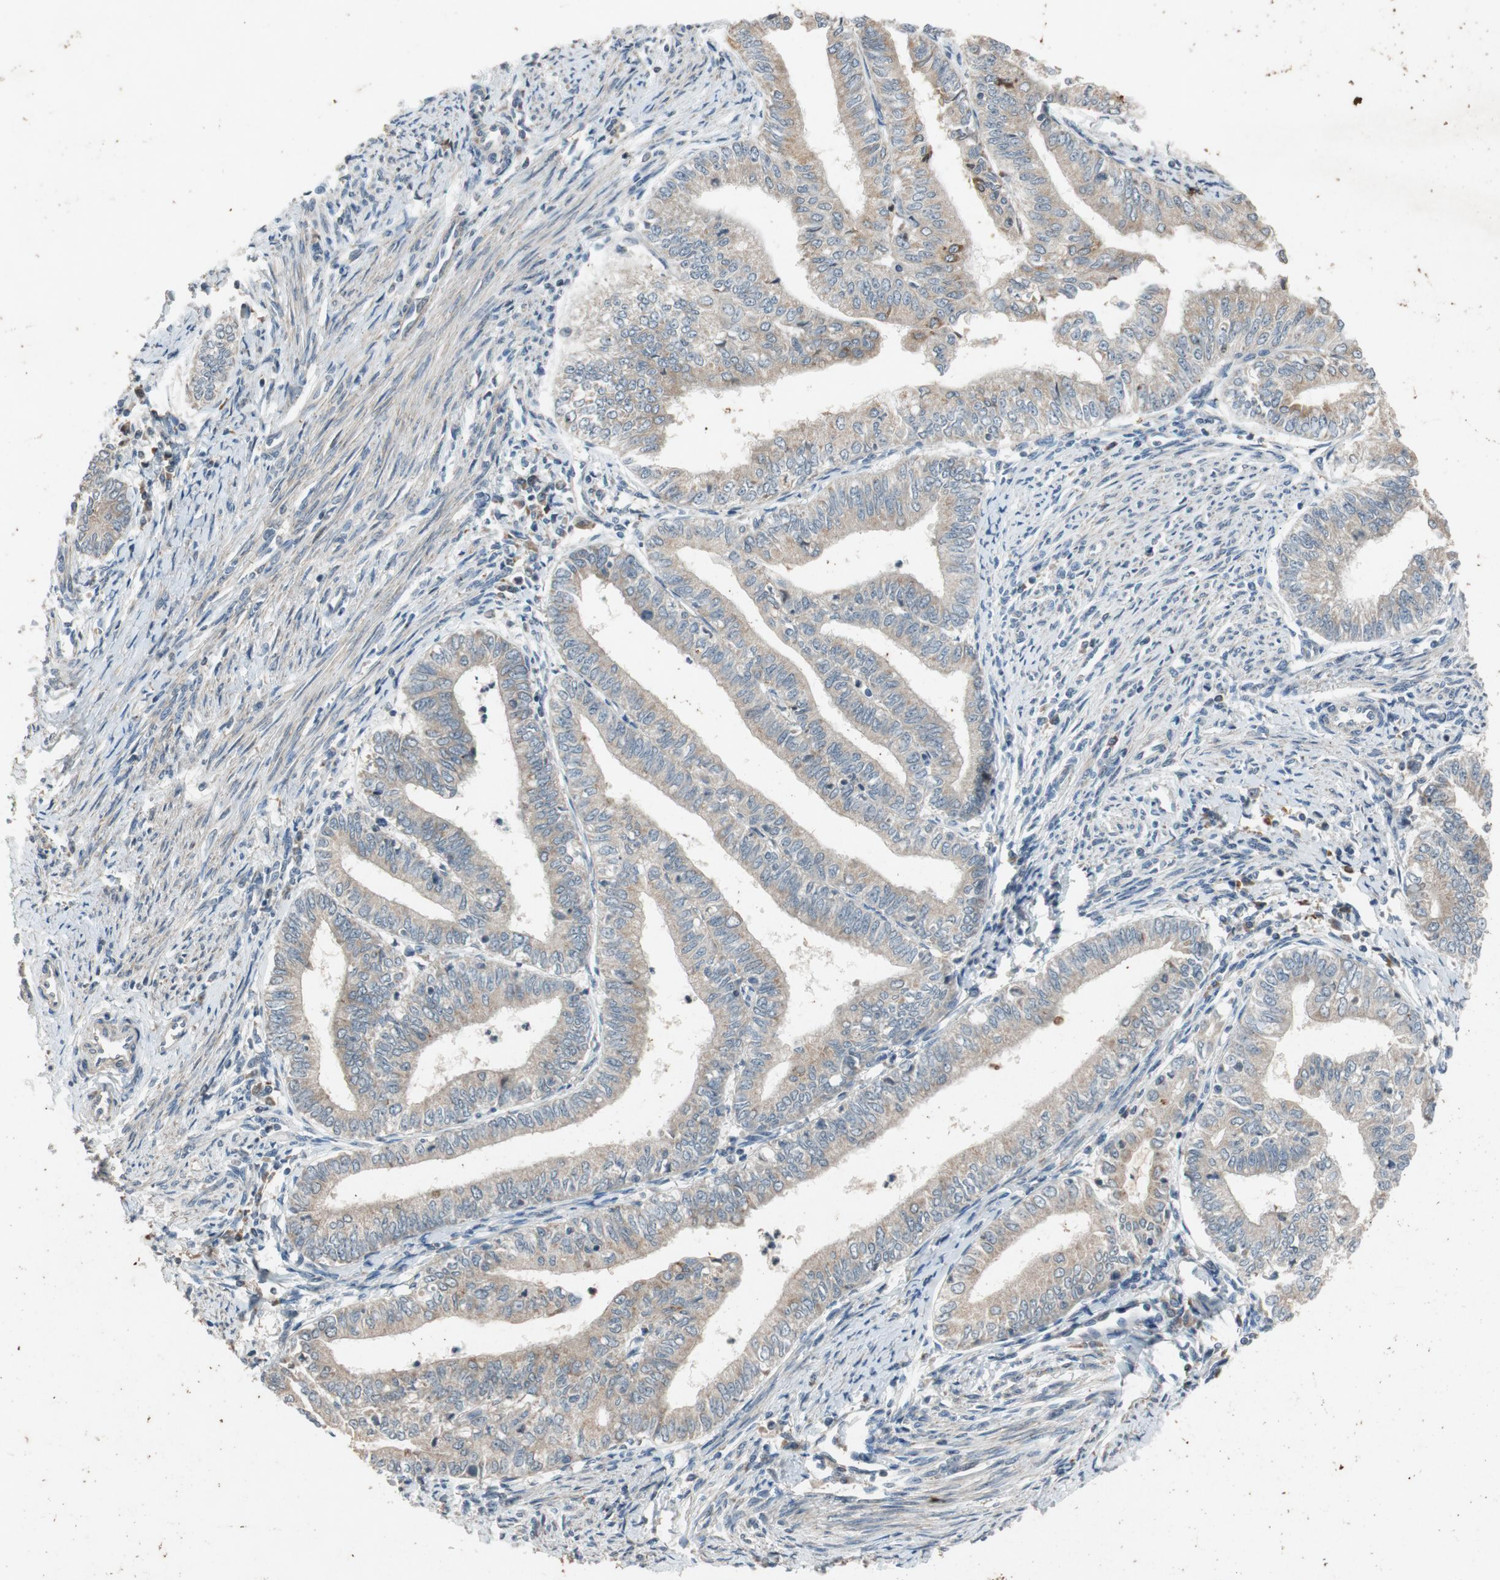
{"staining": {"intensity": "weak", "quantity": ">75%", "location": "cytoplasmic/membranous"}, "tissue": "endometrial cancer", "cell_type": "Tumor cells", "image_type": "cancer", "snomed": [{"axis": "morphology", "description": "Adenocarcinoma, NOS"}, {"axis": "topography", "description": "Endometrium"}], "caption": "Protein analysis of adenocarcinoma (endometrial) tissue exhibits weak cytoplasmic/membranous staining in approximately >75% of tumor cells. (Stains: DAB (3,3'-diaminobenzidine) in brown, nuclei in blue, Microscopy: brightfield microscopy at high magnification).", "gene": "ATP2C1", "patient": {"sex": "female", "age": 66}}